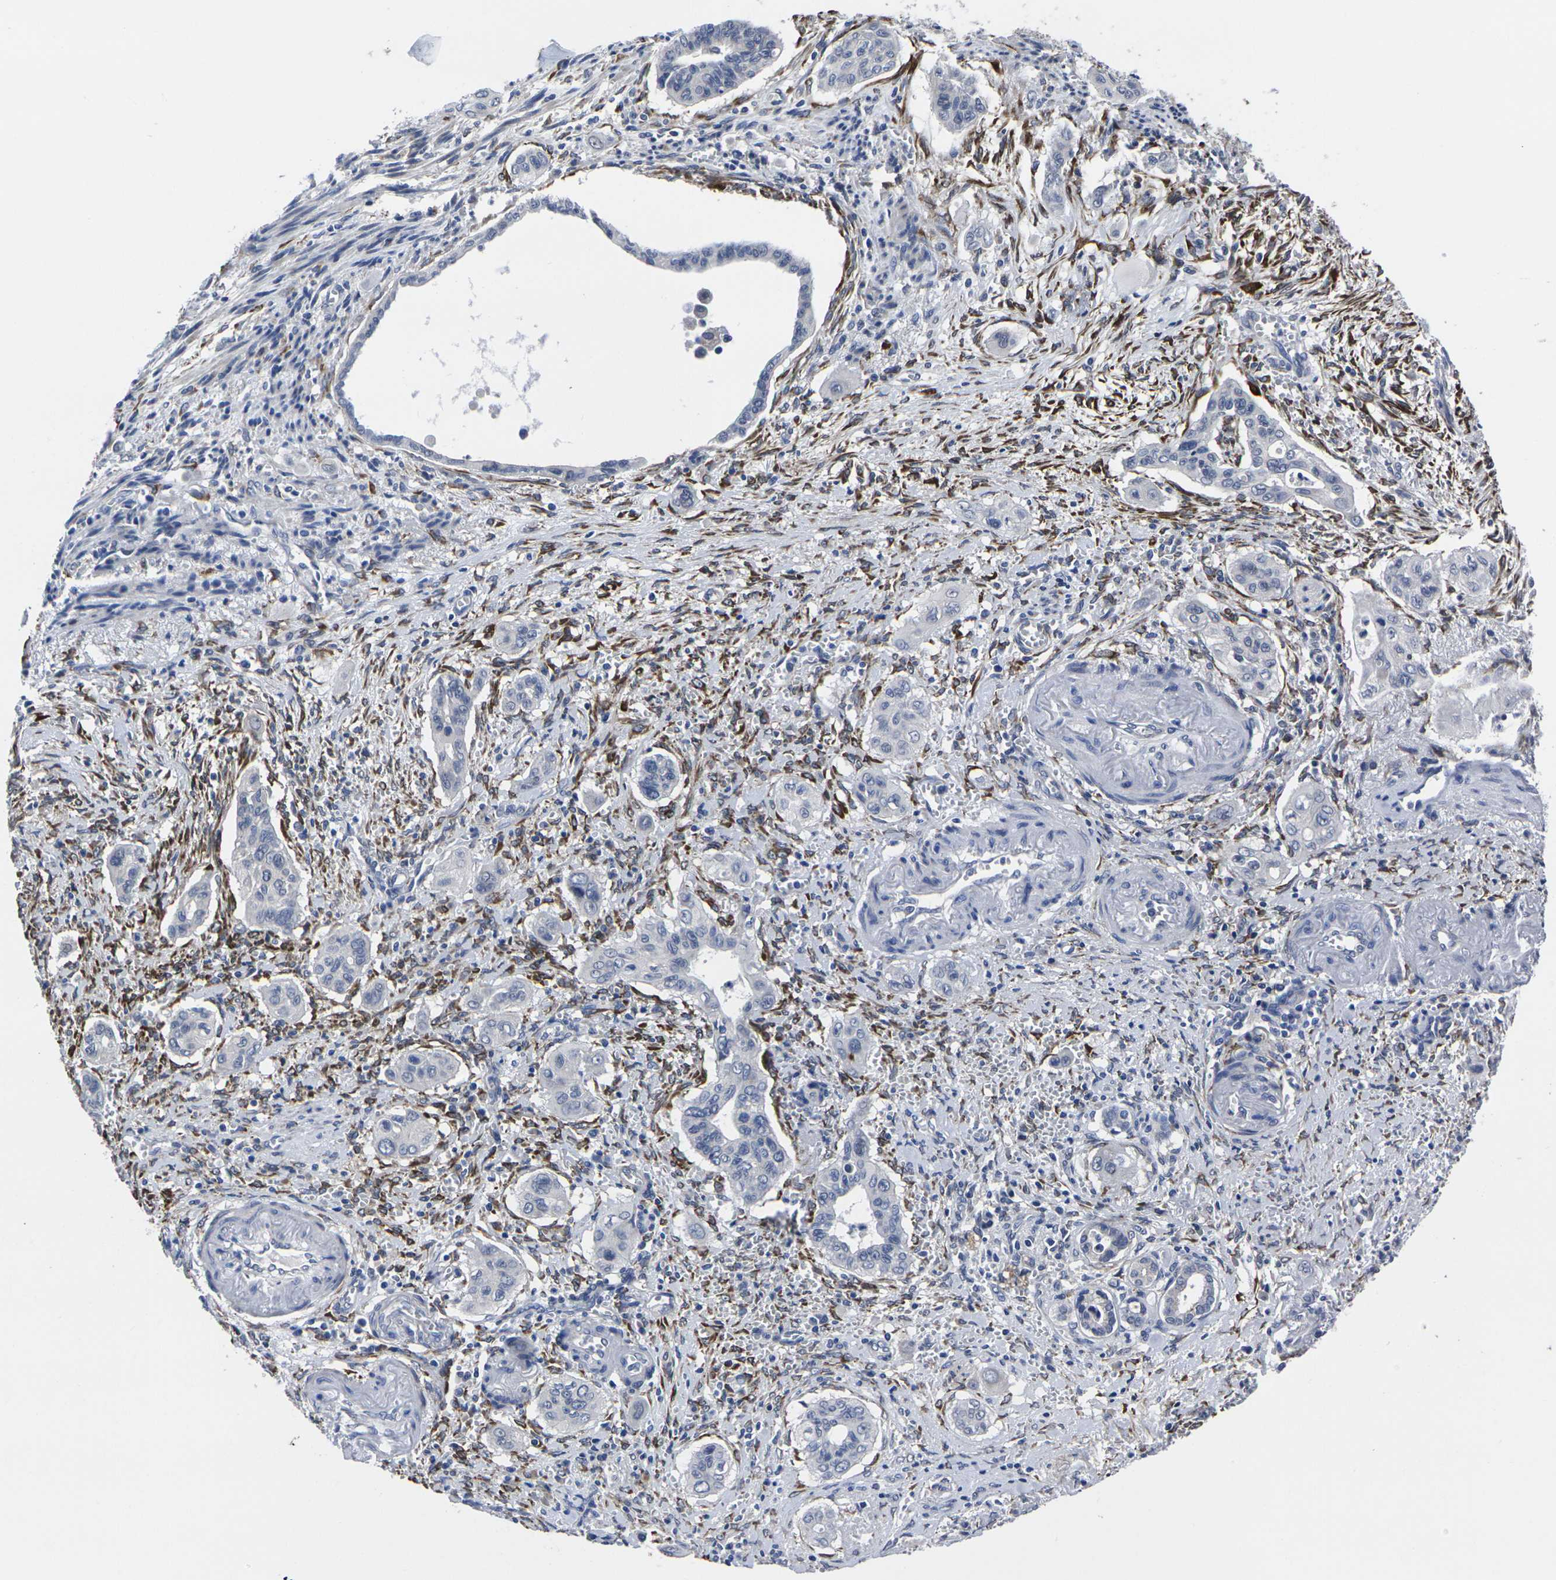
{"staining": {"intensity": "negative", "quantity": "none", "location": "none"}, "tissue": "pancreatic cancer", "cell_type": "Tumor cells", "image_type": "cancer", "snomed": [{"axis": "morphology", "description": "Adenocarcinoma, NOS"}, {"axis": "topography", "description": "Pancreas"}], "caption": "Immunohistochemistry (IHC) image of neoplastic tissue: human adenocarcinoma (pancreatic) stained with DAB (3,3'-diaminobenzidine) displays no significant protein expression in tumor cells.", "gene": "CYP2C8", "patient": {"sex": "male", "age": 77}}